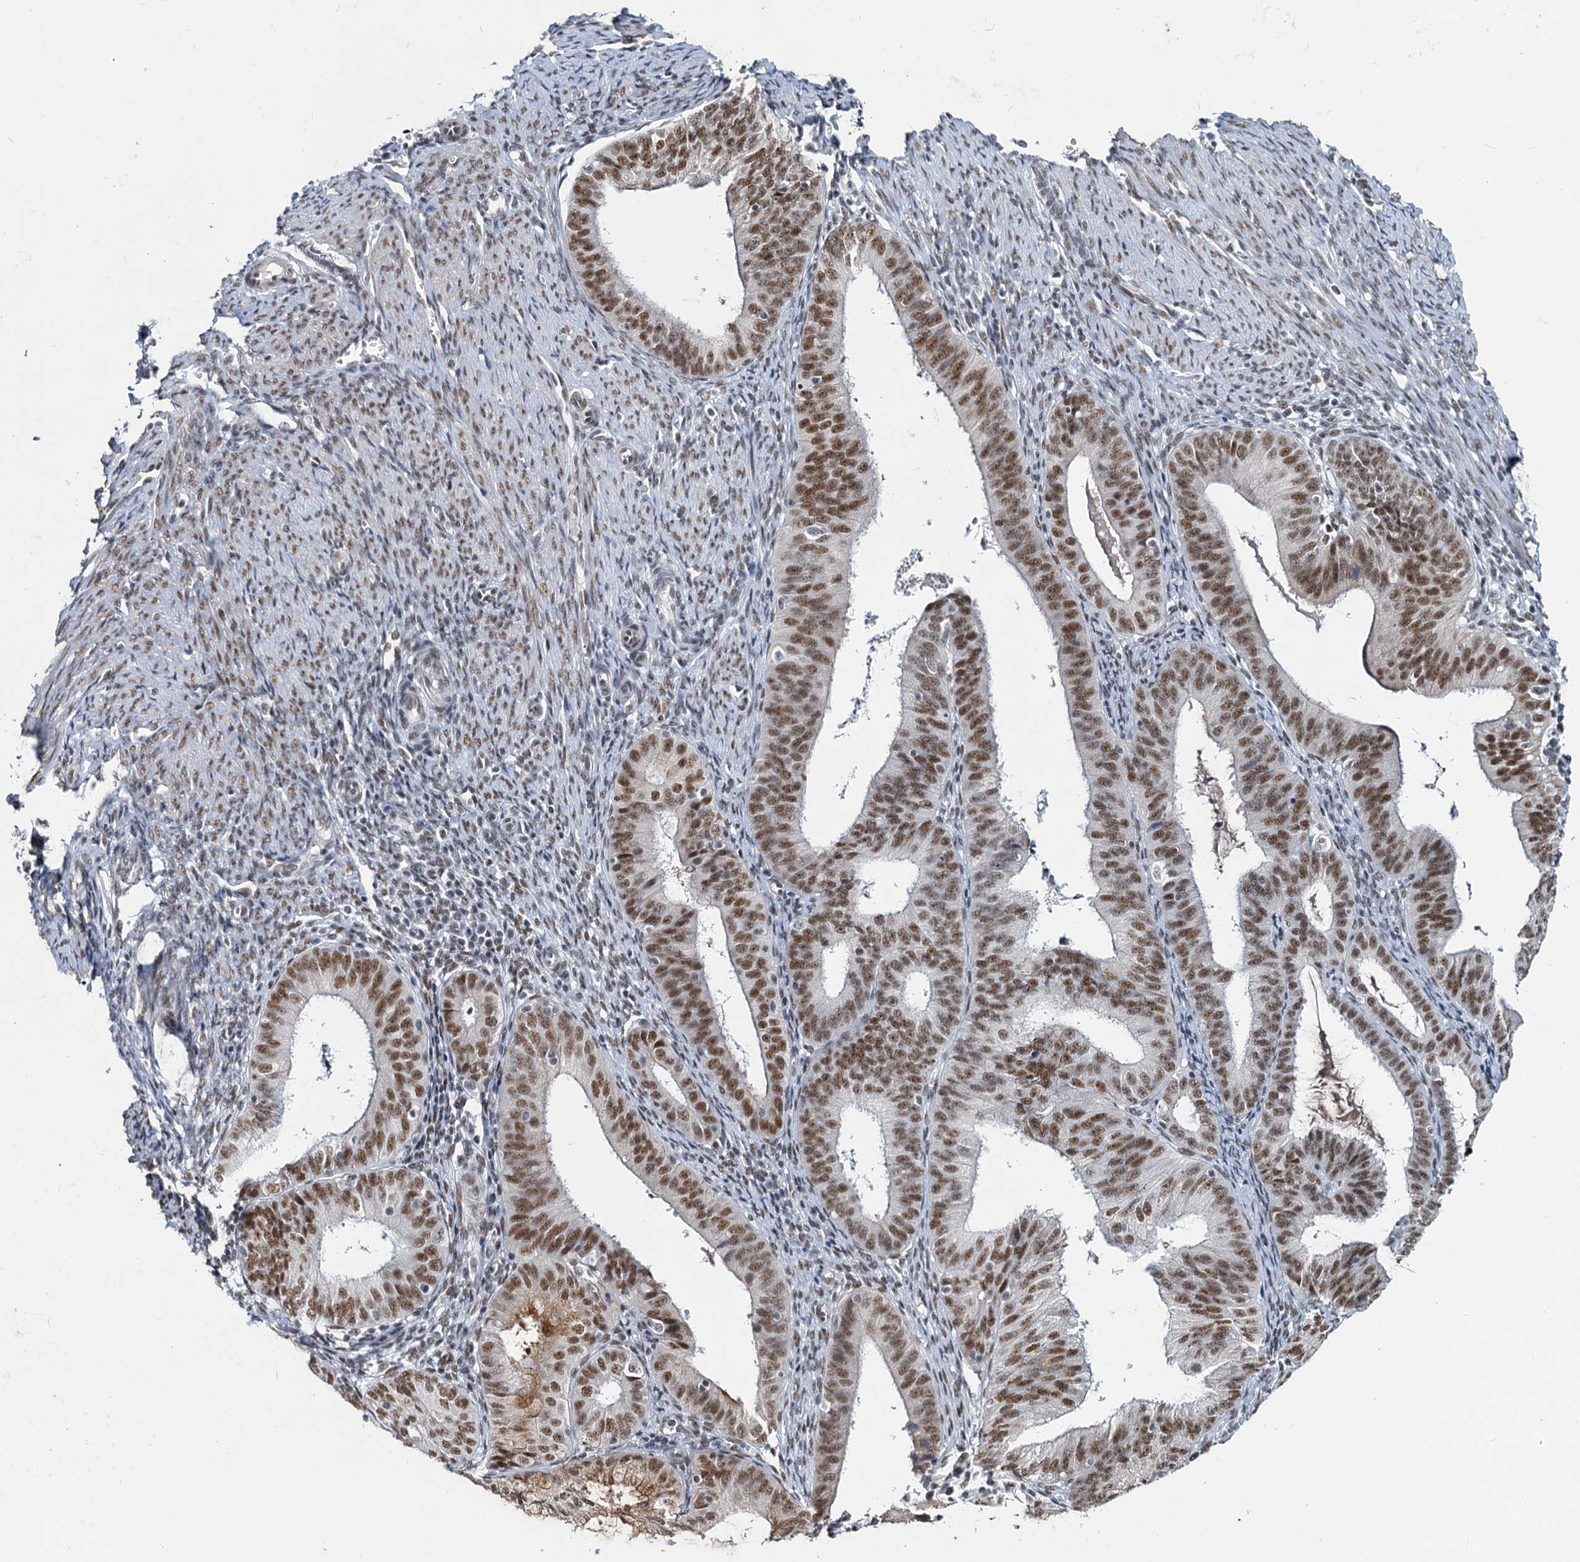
{"staining": {"intensity": "moderate", "quantity": ">75%", "location": "nuclear"}, "tissue": "endometrial cancer", "cell_type": "Tumor cells", "image_type": "cancer", "snomed": [{"axis": "morphology", "description": "Adenocarcinoma, NOS"}, {"axis": "topography", "description": "Endometrium"}], "caption": "DAB (3,3'-diaminobenzidine) immunohistochemical staining of endometrial adenocarcinoma shows moderate nuclear protein positivity in approximately >75% of tumor cells. (DAB (3,3'-diaminobenzidine) = brown stain, brightfield microscopy at high magnification).", "gene": "METTL14", "patient": {"sex": "female", "age": 51}}